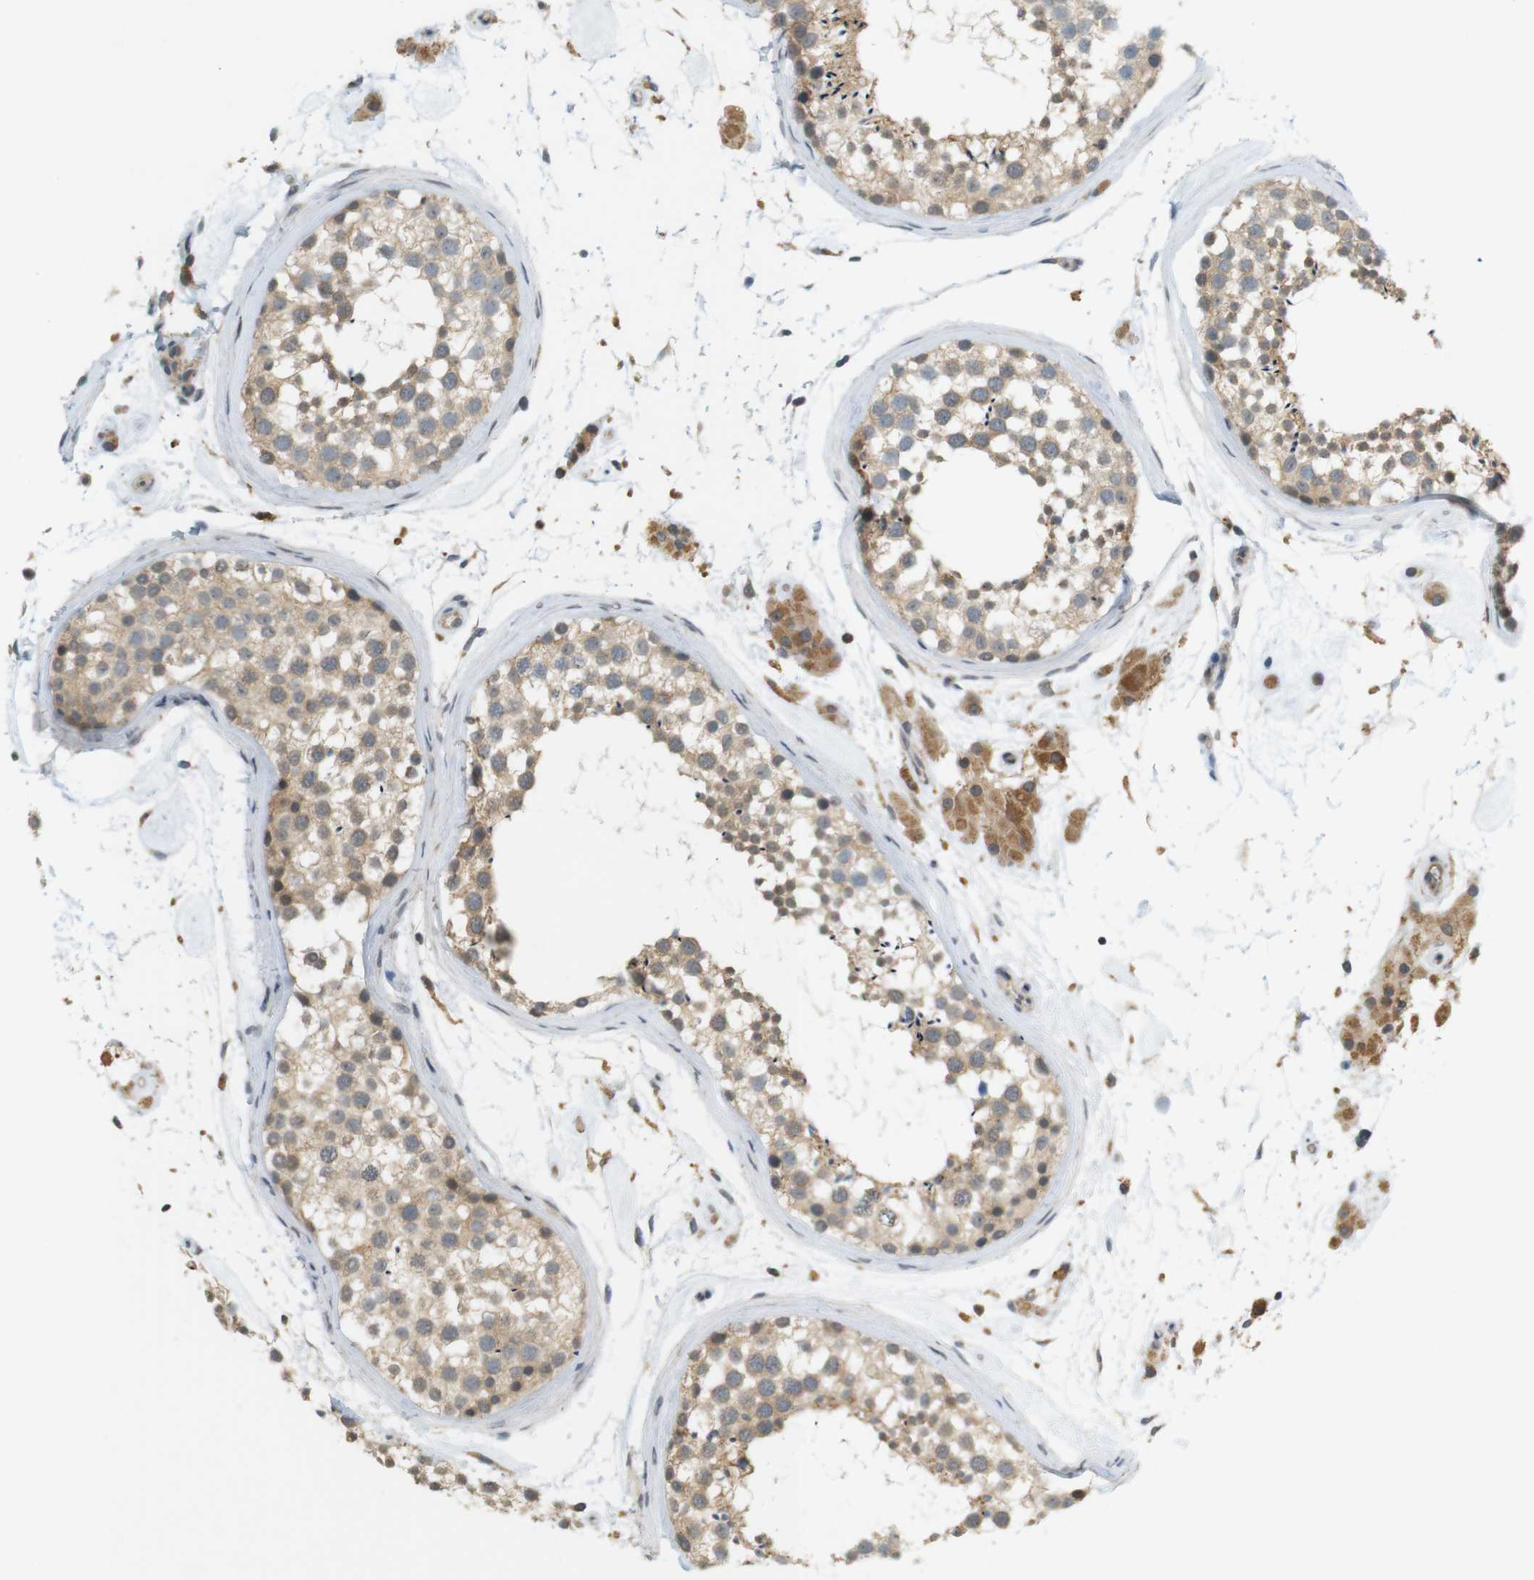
{"staining": {"intensity": "weak", "quantity": ">75%", "location": "cytoplasmic/membranous"}, "tissue": "testis", "cell_type": "Cells in seminiferous ducts", "image_type": "normal", "snomed": [{"axis": "morphology", "description": "Normal tissue, NOS"}, {"axis": "topography", "description": "Testis"}], "caption": "The histopathology image demonstrates immunohistochemical staining of normal testis. There is weak cytoplasmic/membranous expression is identified in approximately >75% of cells in seminiferous ducts. The protein of interest is stained brown, and the nuclei are stained in blue (DAB (3,3'-diaminobenzidine) IHC with brightfield microscopy, high magnification).", "gene": "SOCS6", "patient": {"sex": "male", "age": 46}}